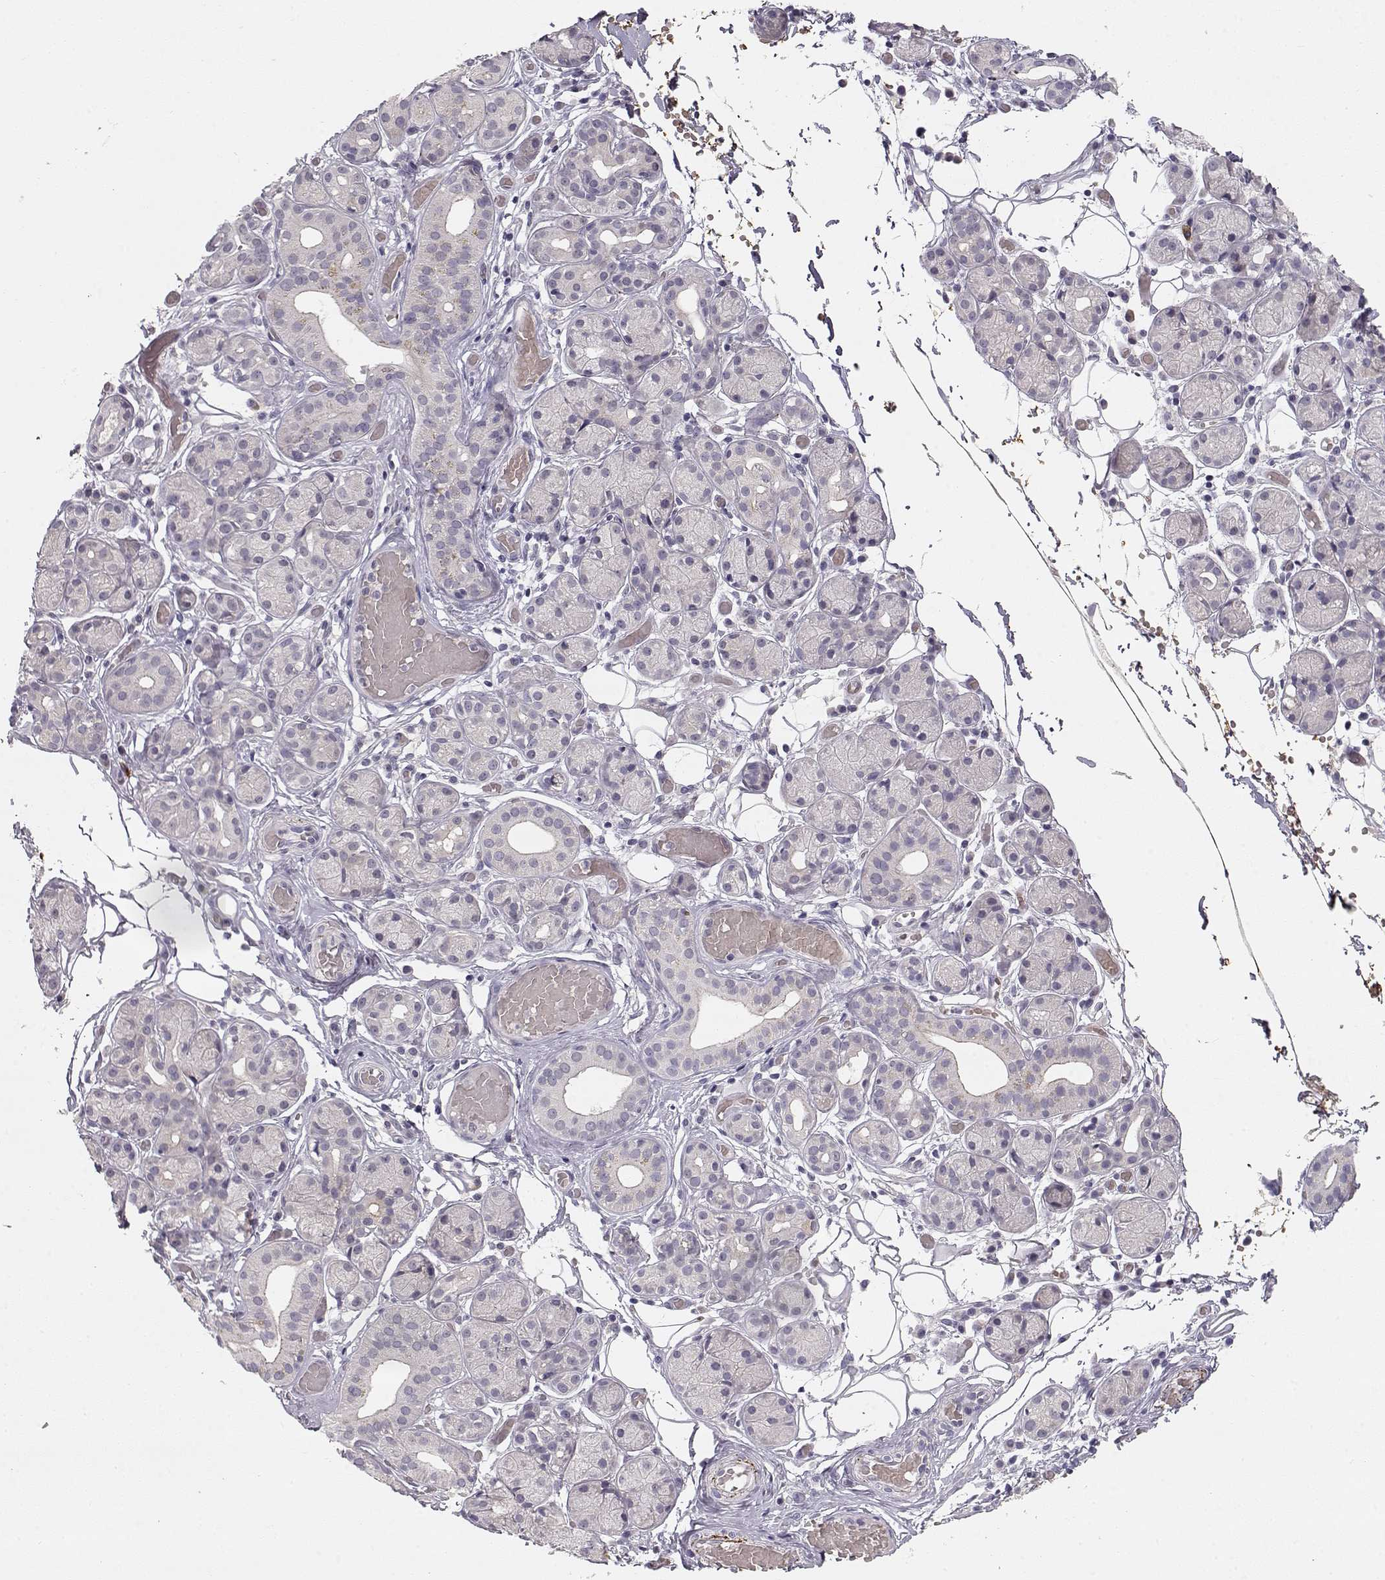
{"staining": {"intensity": "negative", "quantity": "none", "location": "none"}, "tissue": "salivary gland", "cell_type": "Glandular cells", "image_type": "normal", "snomed": [{"axis": "morphology", "description": "Normal tissue, NOS"}, {"axis": "topography", "description": "Salivary gland"}, {"axis": "topography", "description": "Peripheral nerve tissue"}], "caption": "IHC of unremarkable human salivary gland exhibits no expression in glandular cells. (DAB immunohistochemistry (IHC), high magnification).", "gene": "TTC26", "patient": {"sex": "male", "age": 71}}